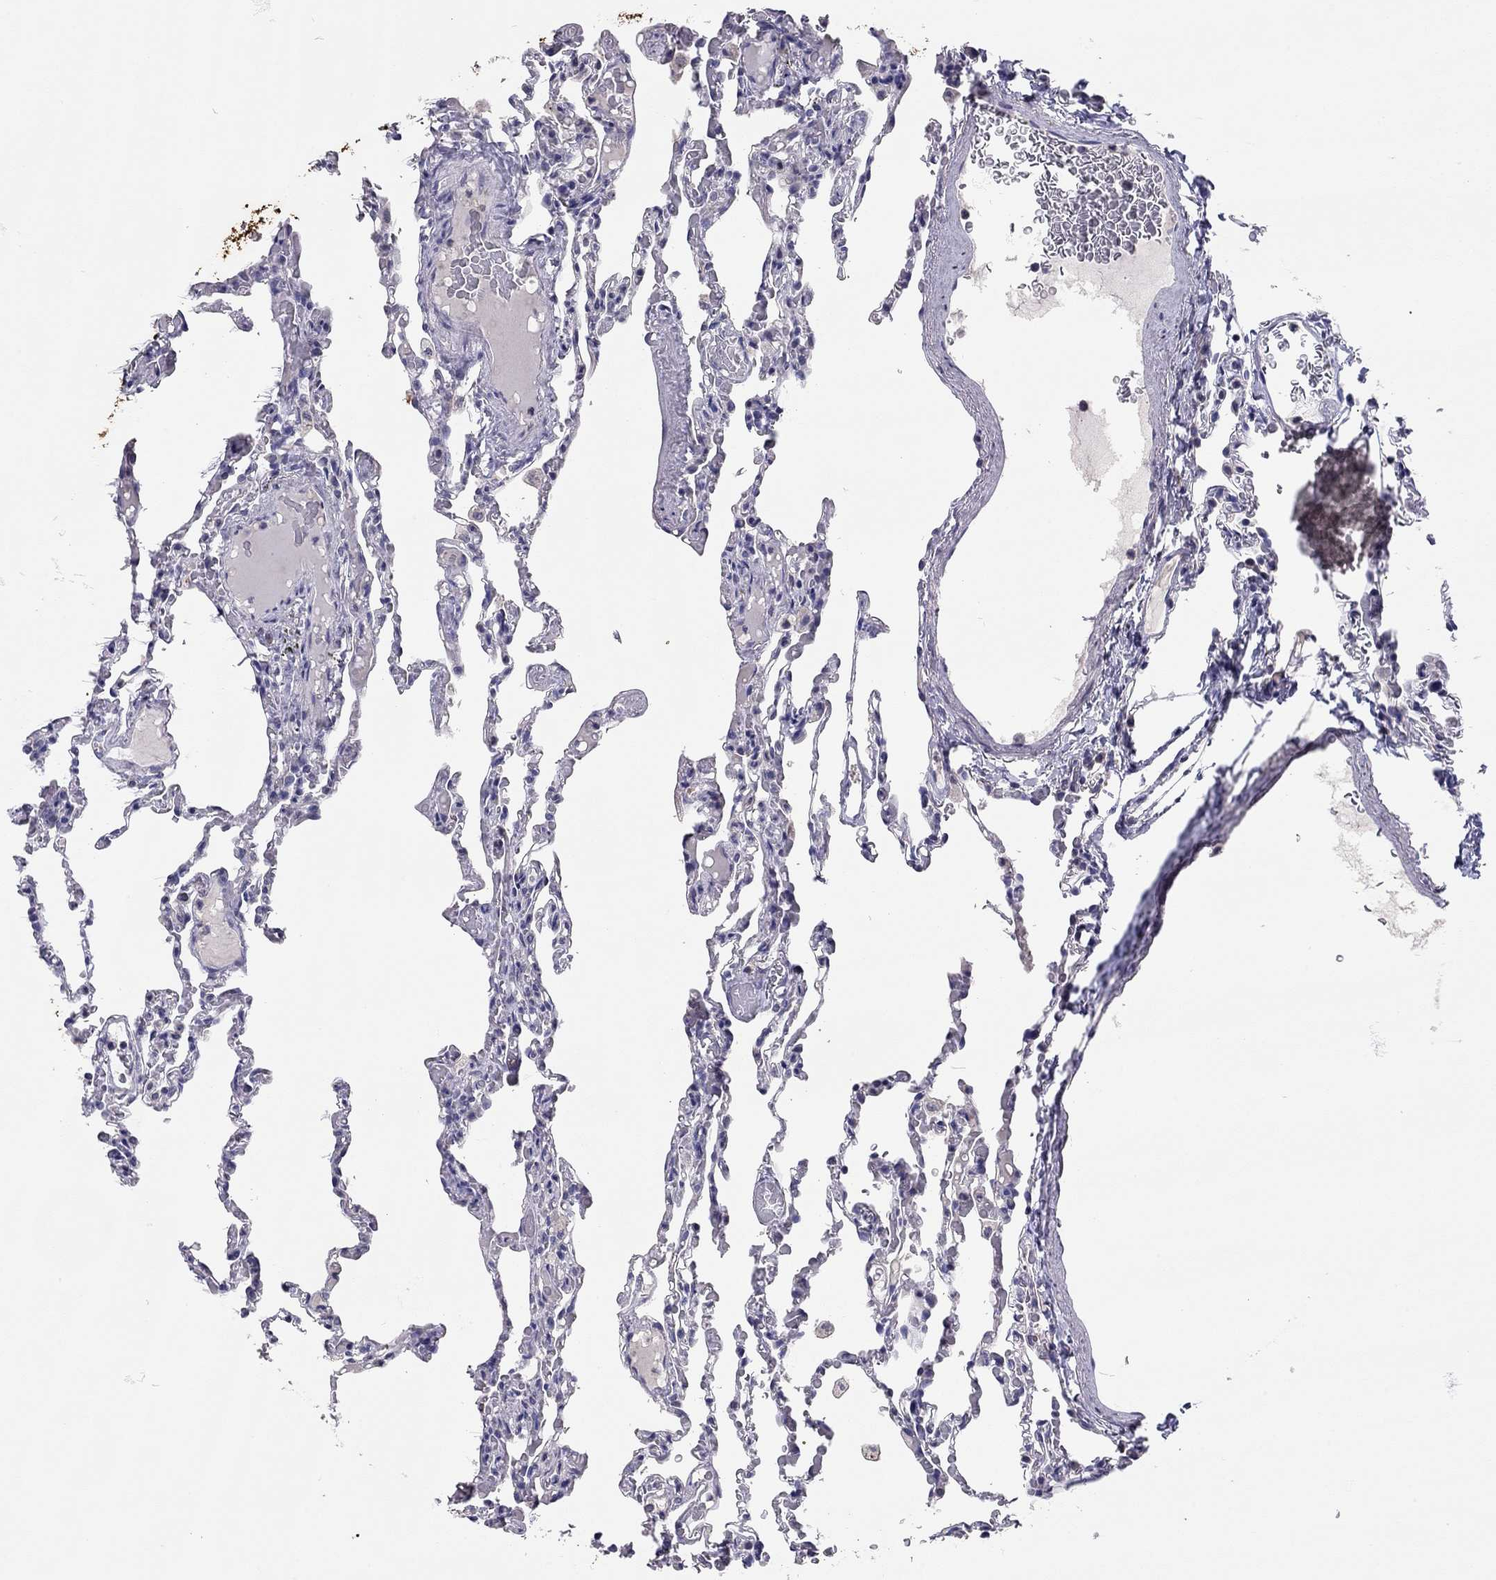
{"staining": {"intensity": "negative", "quantity": "none", "location": "none"}, "tissue": "lung", "cell_type": "Alveolar cells", "image_type": "normal", "snomed": [{"axis": "morphology", "description": "Normal tissue, NOS"}, {"axis": "topography", "description": "Lung"}], "caption": "Immunohistochemistry (IHC) of benign lung exhibits no expression in alveolar cells. Nuclei are stained in blue.", "gene": "SCARB1", "patient": {"sex": "female", "age": 43}}